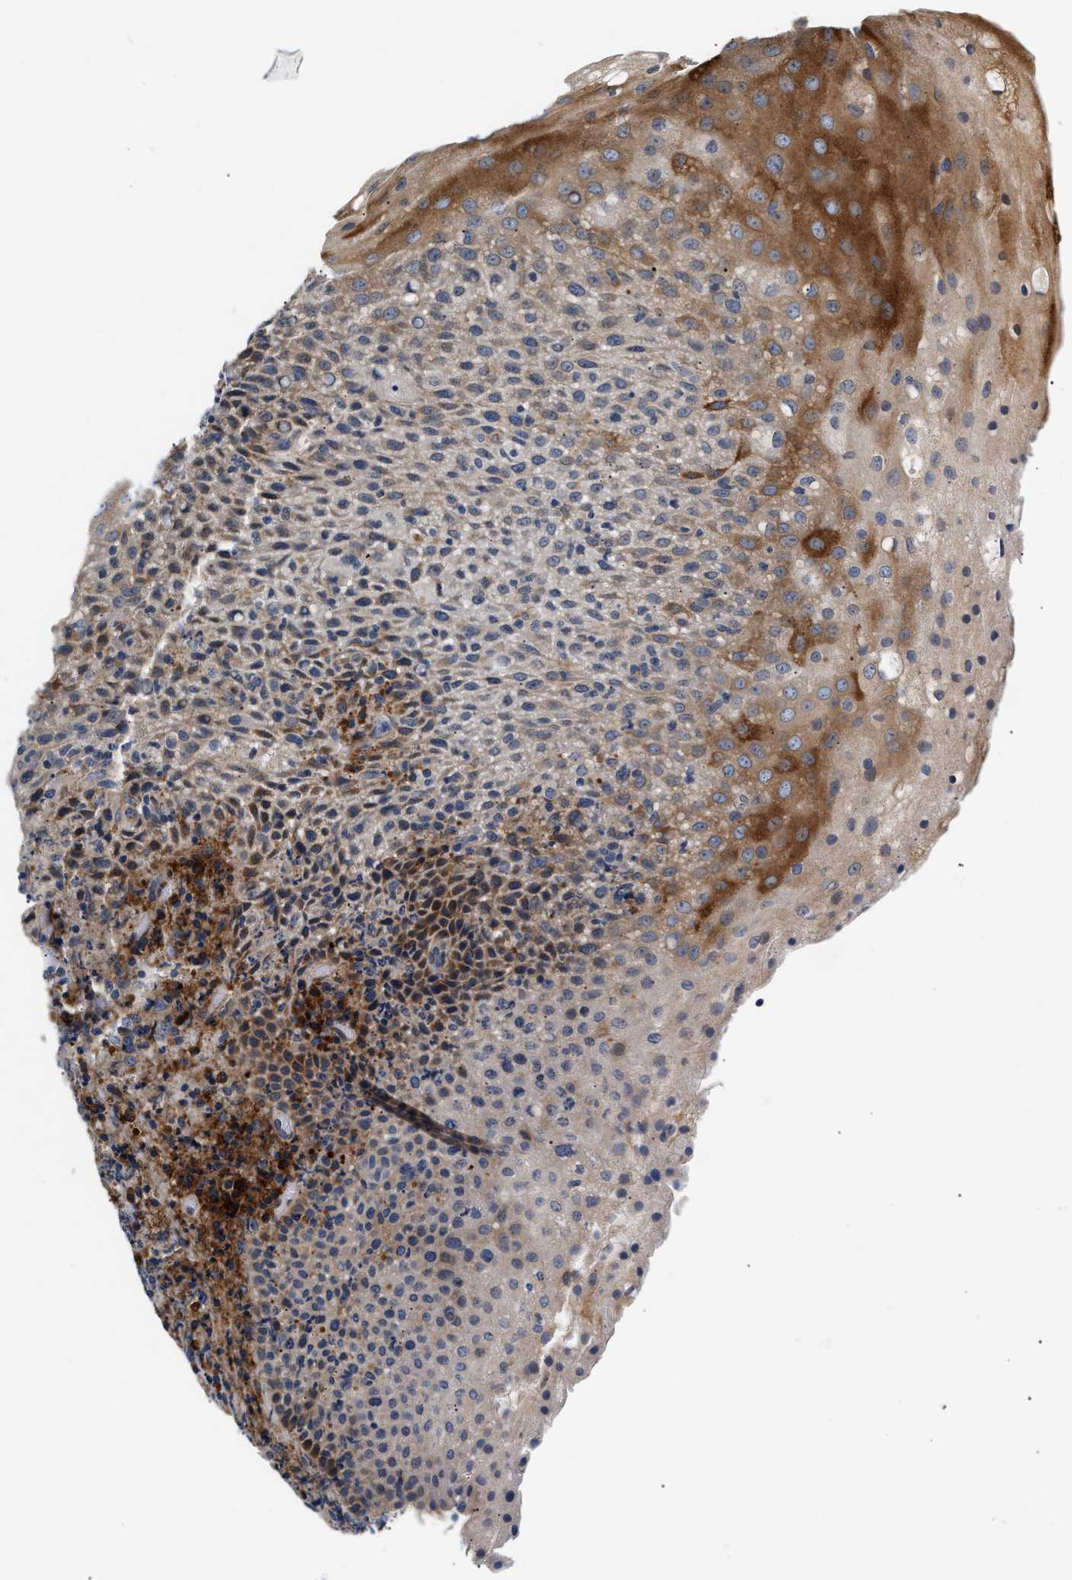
{"staining": {"intensity": "weak", "quantity": "<25%", "location": "cytoplasmic/membranous"}, "tissue": "lymphoma", "cell_type": "Tumor cells", "image_type": "cancer", "snomed": [{"axis": "morphology", "description": "Malignant lymphoma, non-Hodgkin's type, High grade"}, {"axis": "topography", "description": "Tonsil"}], "caption": "IHC of human high-grade malignant lymphoma, non-Hodgkin's type shows no expression in tumor cells.", "gene": "IFT74", "patient": {"sex": "female", "age": 36}}